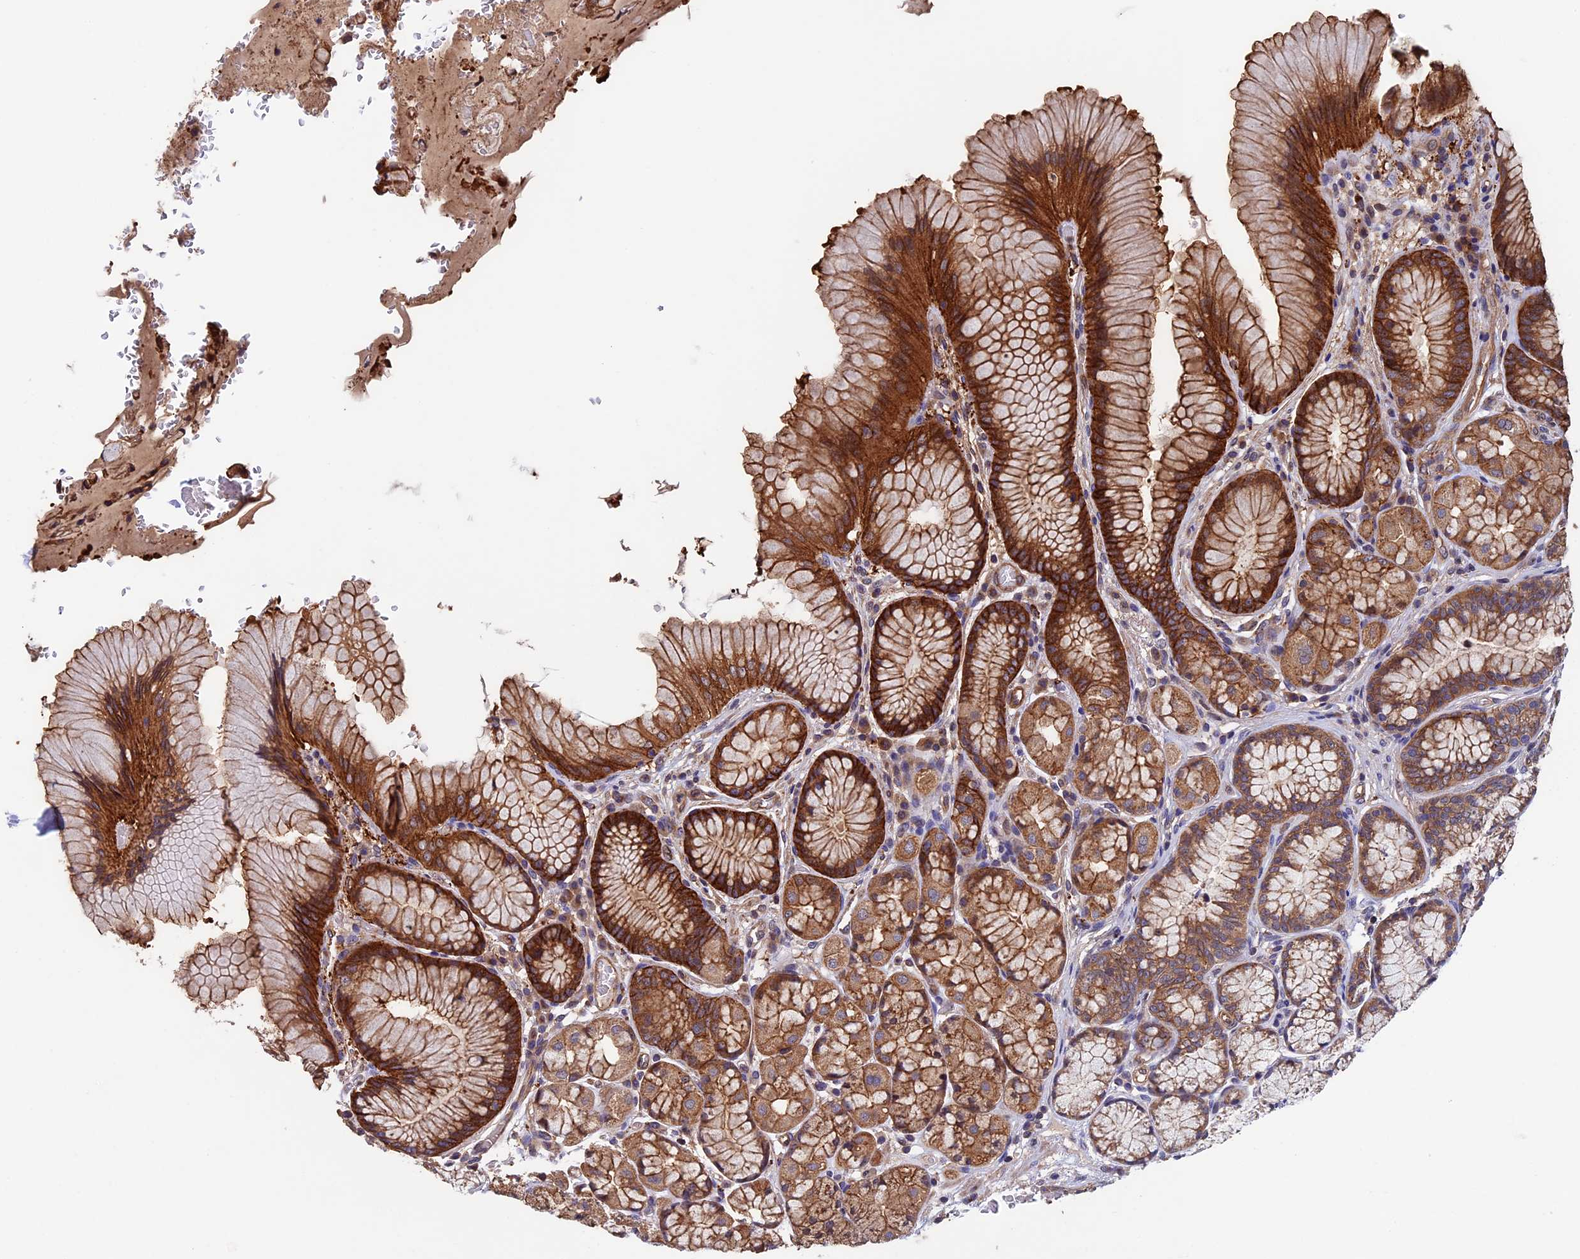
{"staining": {"intensity": "strong", "quantity": ">75%", "location": "cytoplasmic/membranous"}, "tissue": "stomach", "cell_type": "Glandular cells", "image_type": "normal", "snomed": [{"axis": "morphology", "description": "Normal tissue, NOS"}, {"axis": "topography", "description": "Stomach"}], "caption": "Stomach stained with a brown dye demonstrates strong cytoplasmic/membranous positive expression in about >75% of glandular cells.", "gene": "SLC9A5", "patient": {"sex": "male", "age": 63}}